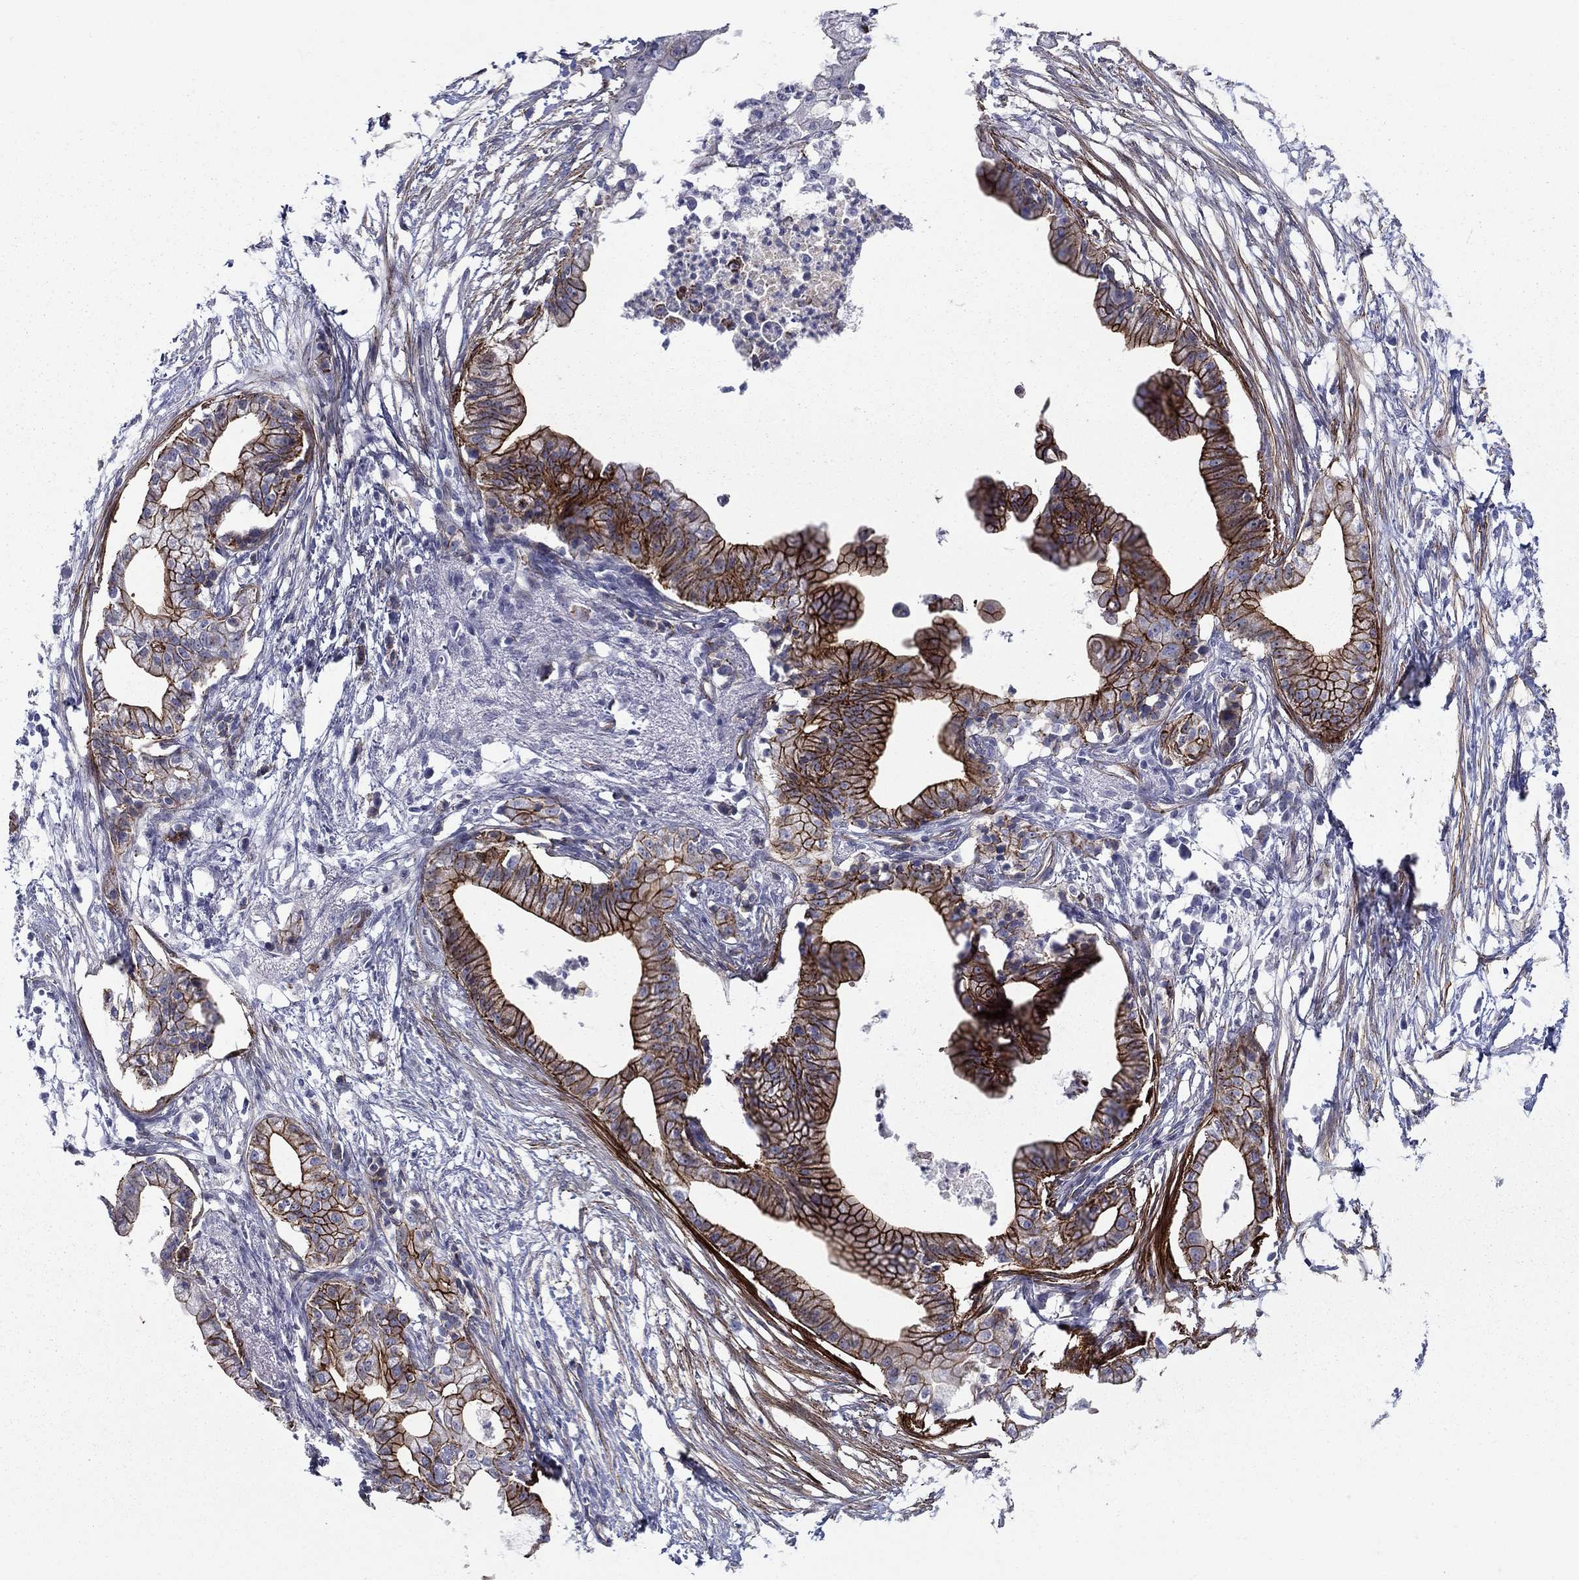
{"staining": {"intensity": "strong", "quantity": "25%-75%", "location": "cytoplasmic/membranous"}, "tissue": "pancreatic cancer", "cell_type": "Tumor cells", "image_type": "cancer", "snomed": [{"axis": "morphology", "description": "Normal tissue, NOS"}, {"axis": "morphology", "description": "Adenocarcinoma, NOS"}, {"axis": "topography", "description": "Pancreas"}], "caption": "Pancreatic adenocarcinoma stained with a protein marker reveals strong staining in tumor cells.", "gene": "KRBA1", "patient": {"sex": "female", "age": 58}}